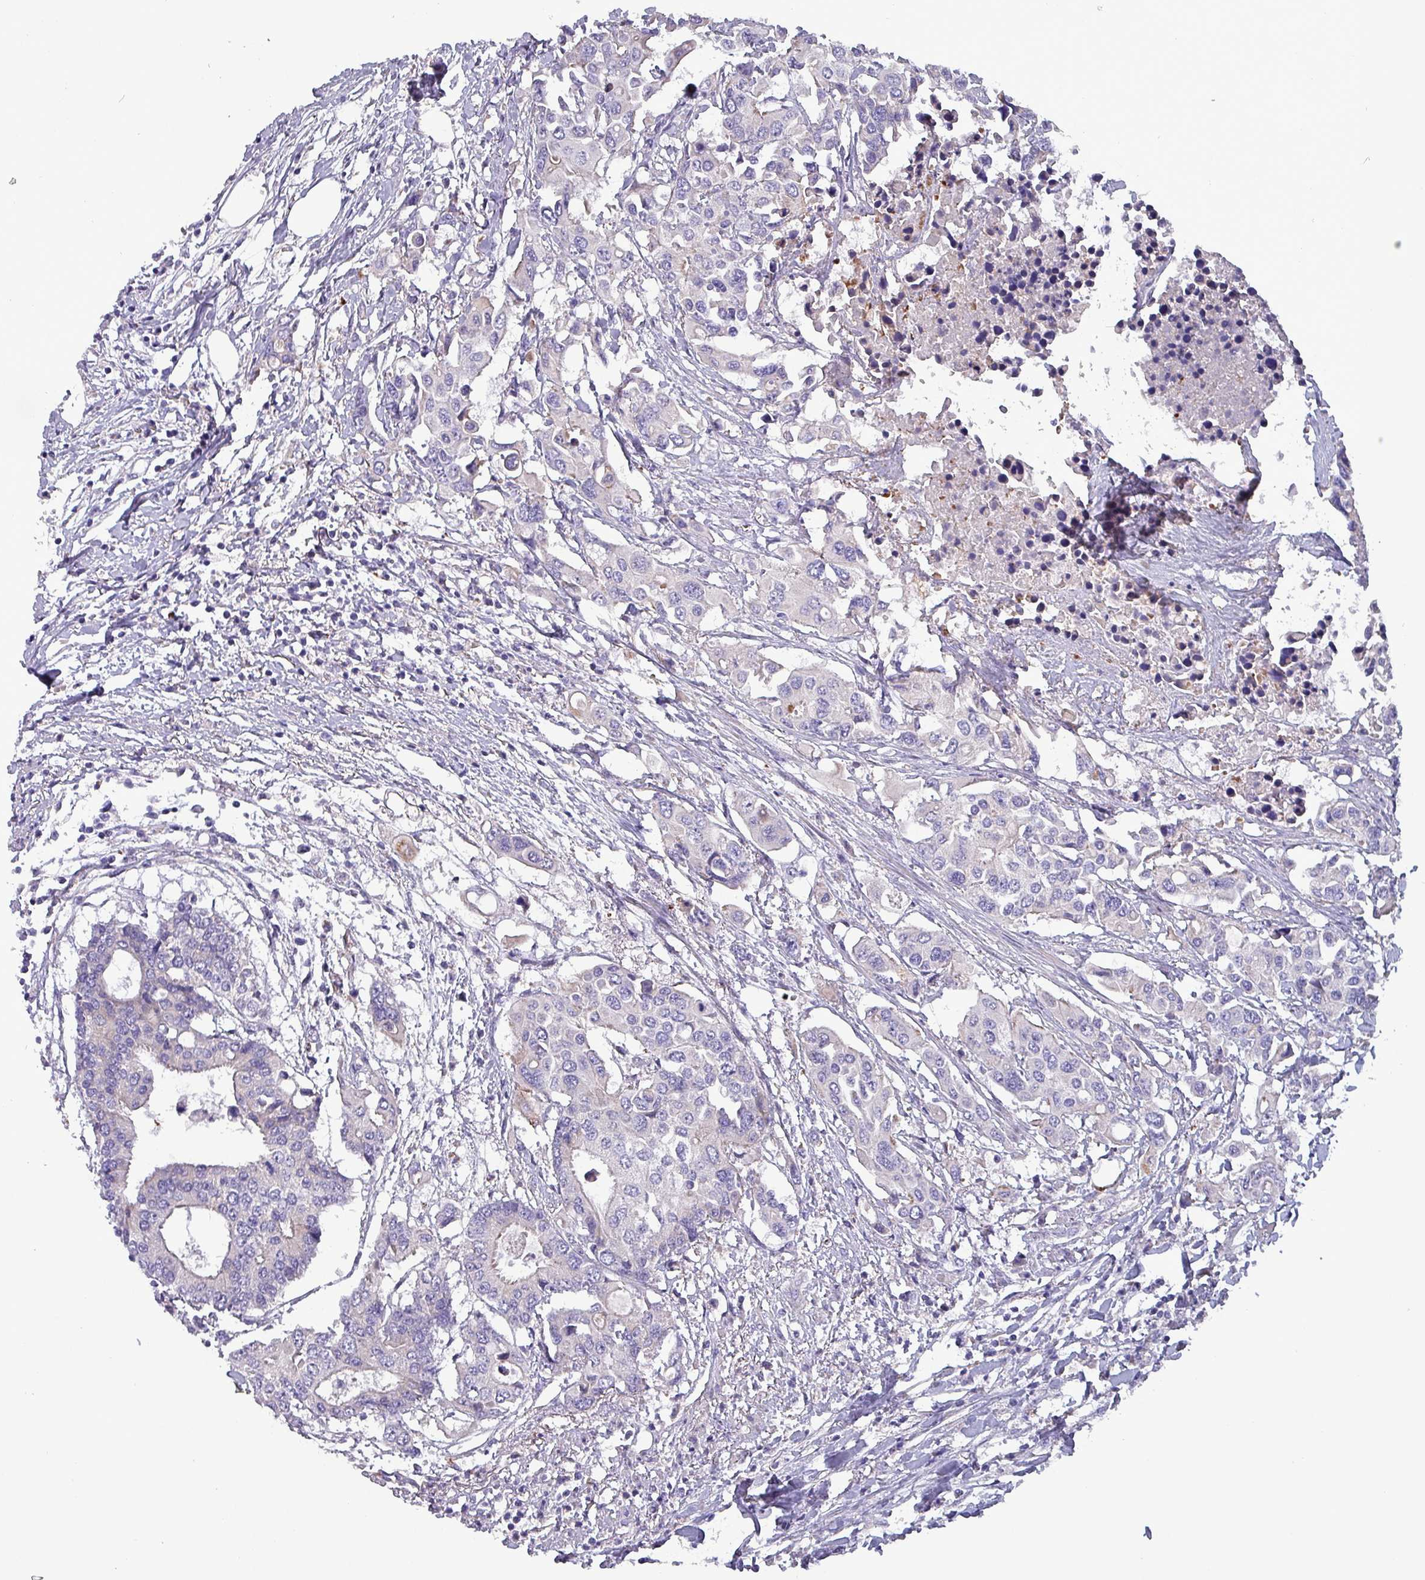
{"staining": {"intensity": "negative", "quantity": "none", "location": "none"}, "tissue": "colorectal cancer", "cell_type": "Tumor cells", "image_type": "cancer", "snomed": [{"axis": "morphology", "description": "Adenocarcinoma, NOS"}, {"axis": "topography", "description": "Colon"}], "caption": "Tumor cells are negative for protein expression in human colorectal adenocarcinoma.", "gene": "HSD3B7", "patient": {"sex": "male", "age": 77}}